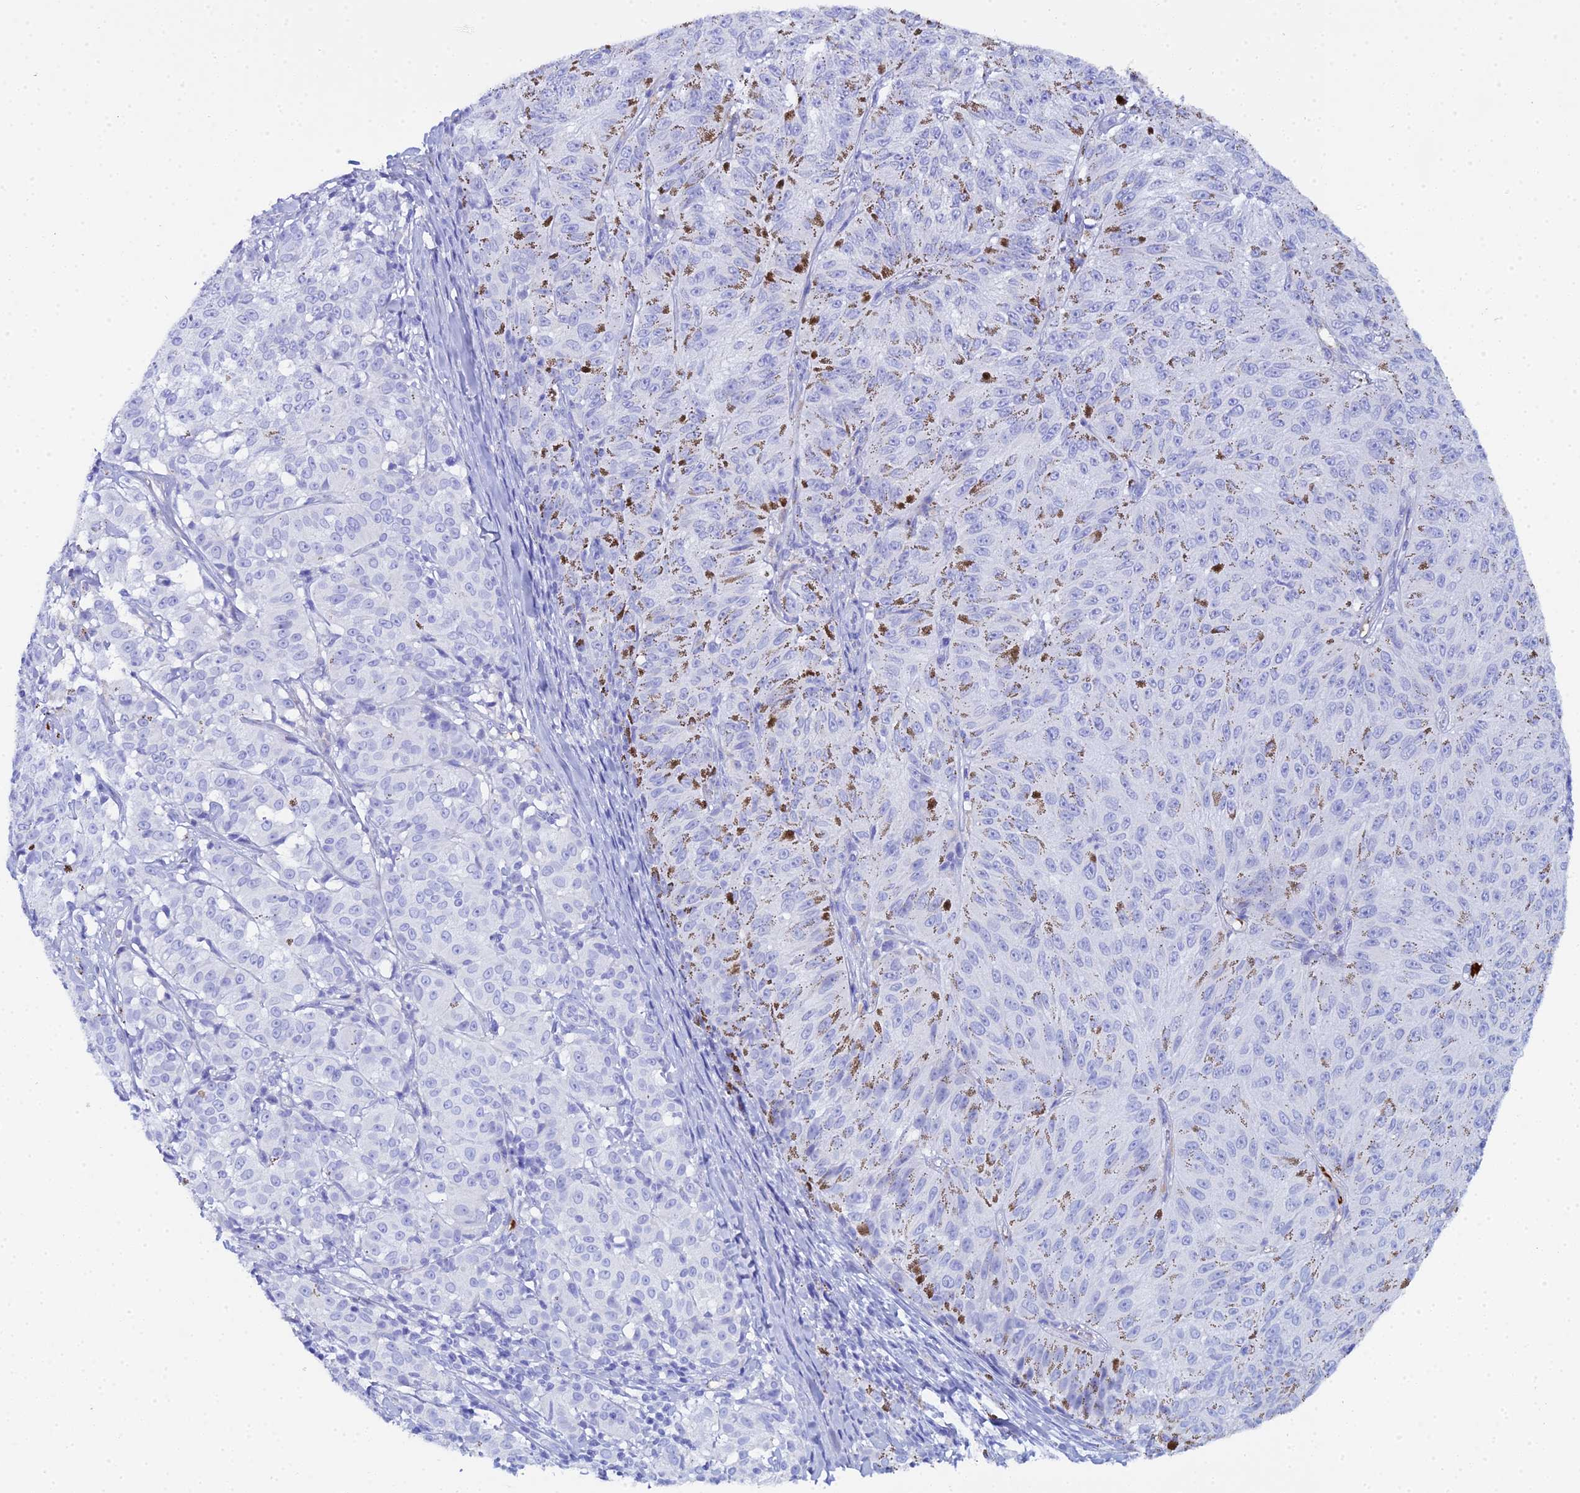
{"staining": {"intensity": "negative", "quantity": "none", "location": "none"}, "tissue": "melanoma", "cell_type": "Tumor cells", "image_type": "cancer", "snomed": [{"axis": "morphology", "description": "Malignant melanoma, NOS"}, {"axis": "topography", "description": "Skin"}], "caption": "Immunohistochemical staining of human malignant melanoma exhibits no significant positivity in tumor cells.", "gene": "CELA3A", "patient": {"sex": "female", "age": 72}}